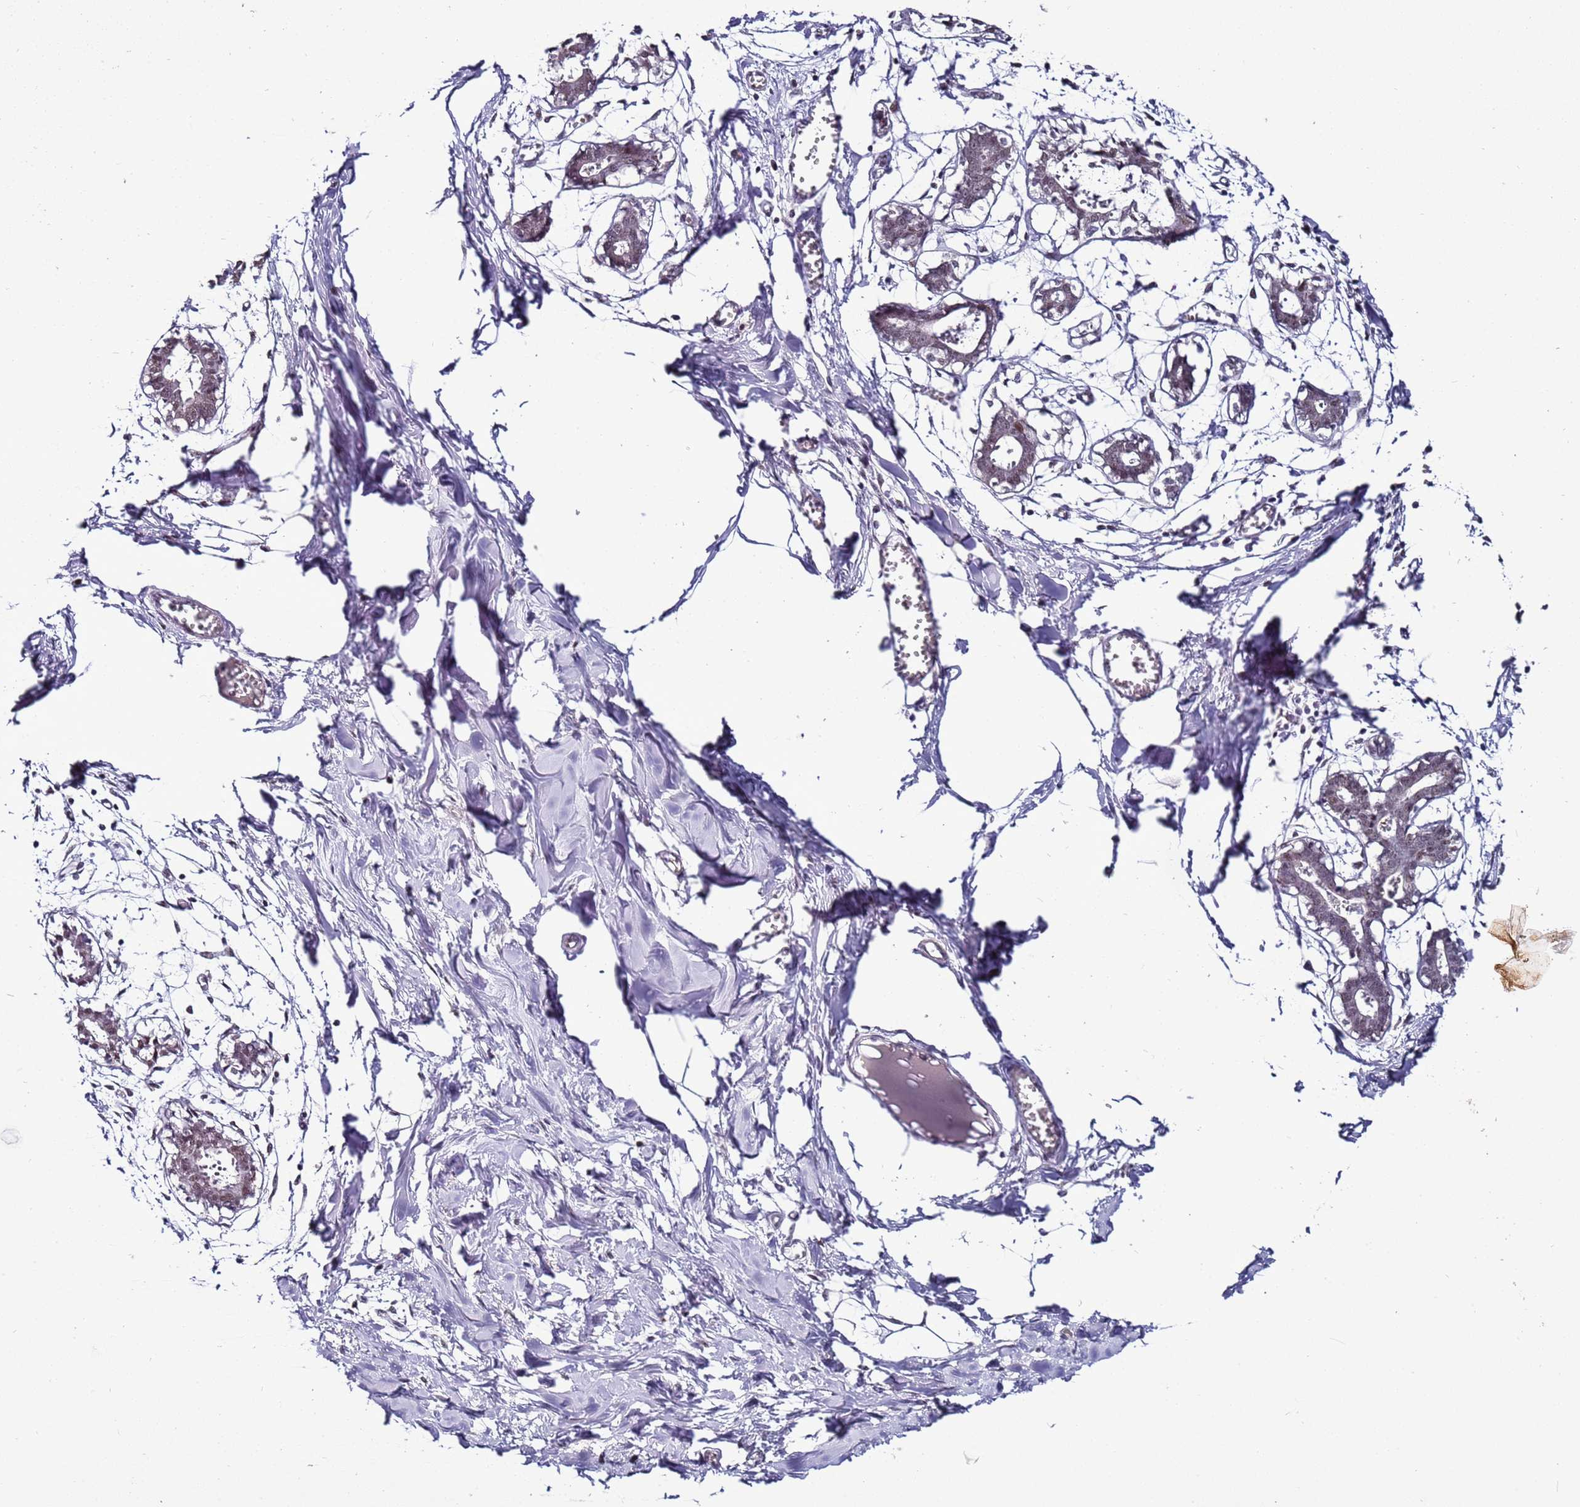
{"staining": {"intensity": "negative", "quantity": "none", "location": "none"}, "tissue": "breast", "cell_type": "Adipocytes", "image_type": "normal", "snomed": [{"axis": "morphology", "description": "Normal tissue, NOS"}, {"axis": "topography", "description": "Breast"}], "caption": "The image demonstrates no significant positivity in adipocytes of breast. (Stains: DAB immunohistochemistry (IHC) with hematoxylin counter stain, Microscopy: brightfield microscopy at high magnification).", "gene": "PSMA7", "patient": {"sex": "female", "age": 27}}